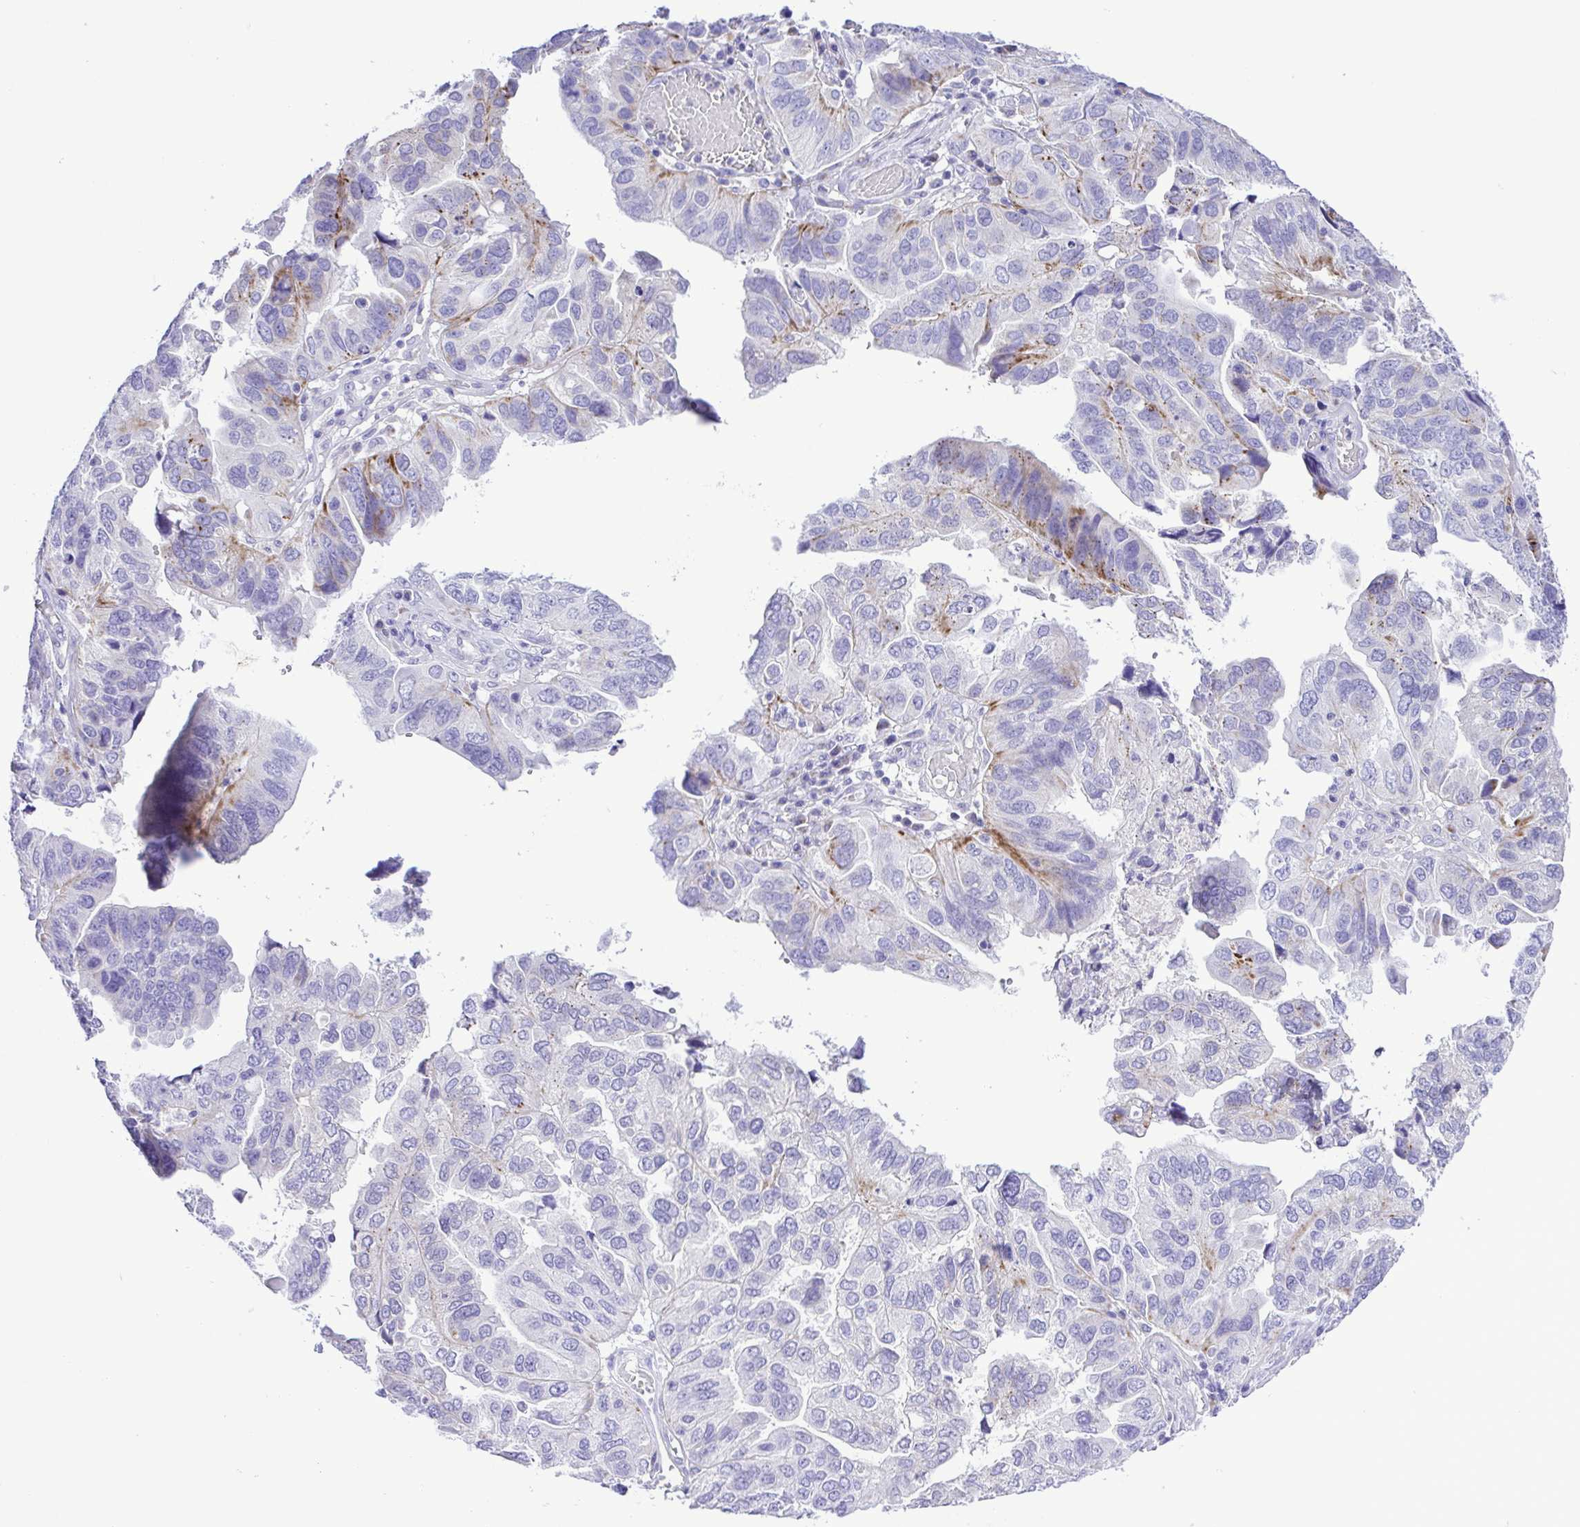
{"staining": {"intensity": "negative", "quantity": "none", "location": "none"}, "tissue": "ovarian cancer", "cell_type": "Tumor cells", "image_type": "cancer", "snomed": [{"axis": "morphology", "description": "Cystadenocarcinoma, serous, NOS"}, {"axis": "topography", "description": "Ovary"}], "caption": "IHC of serous cystadenocarcinoma (ovarian) demonstrates no expression in tumor cells.", "gene": "SYT1", "patient": {"sex": "female", "age": 79}}